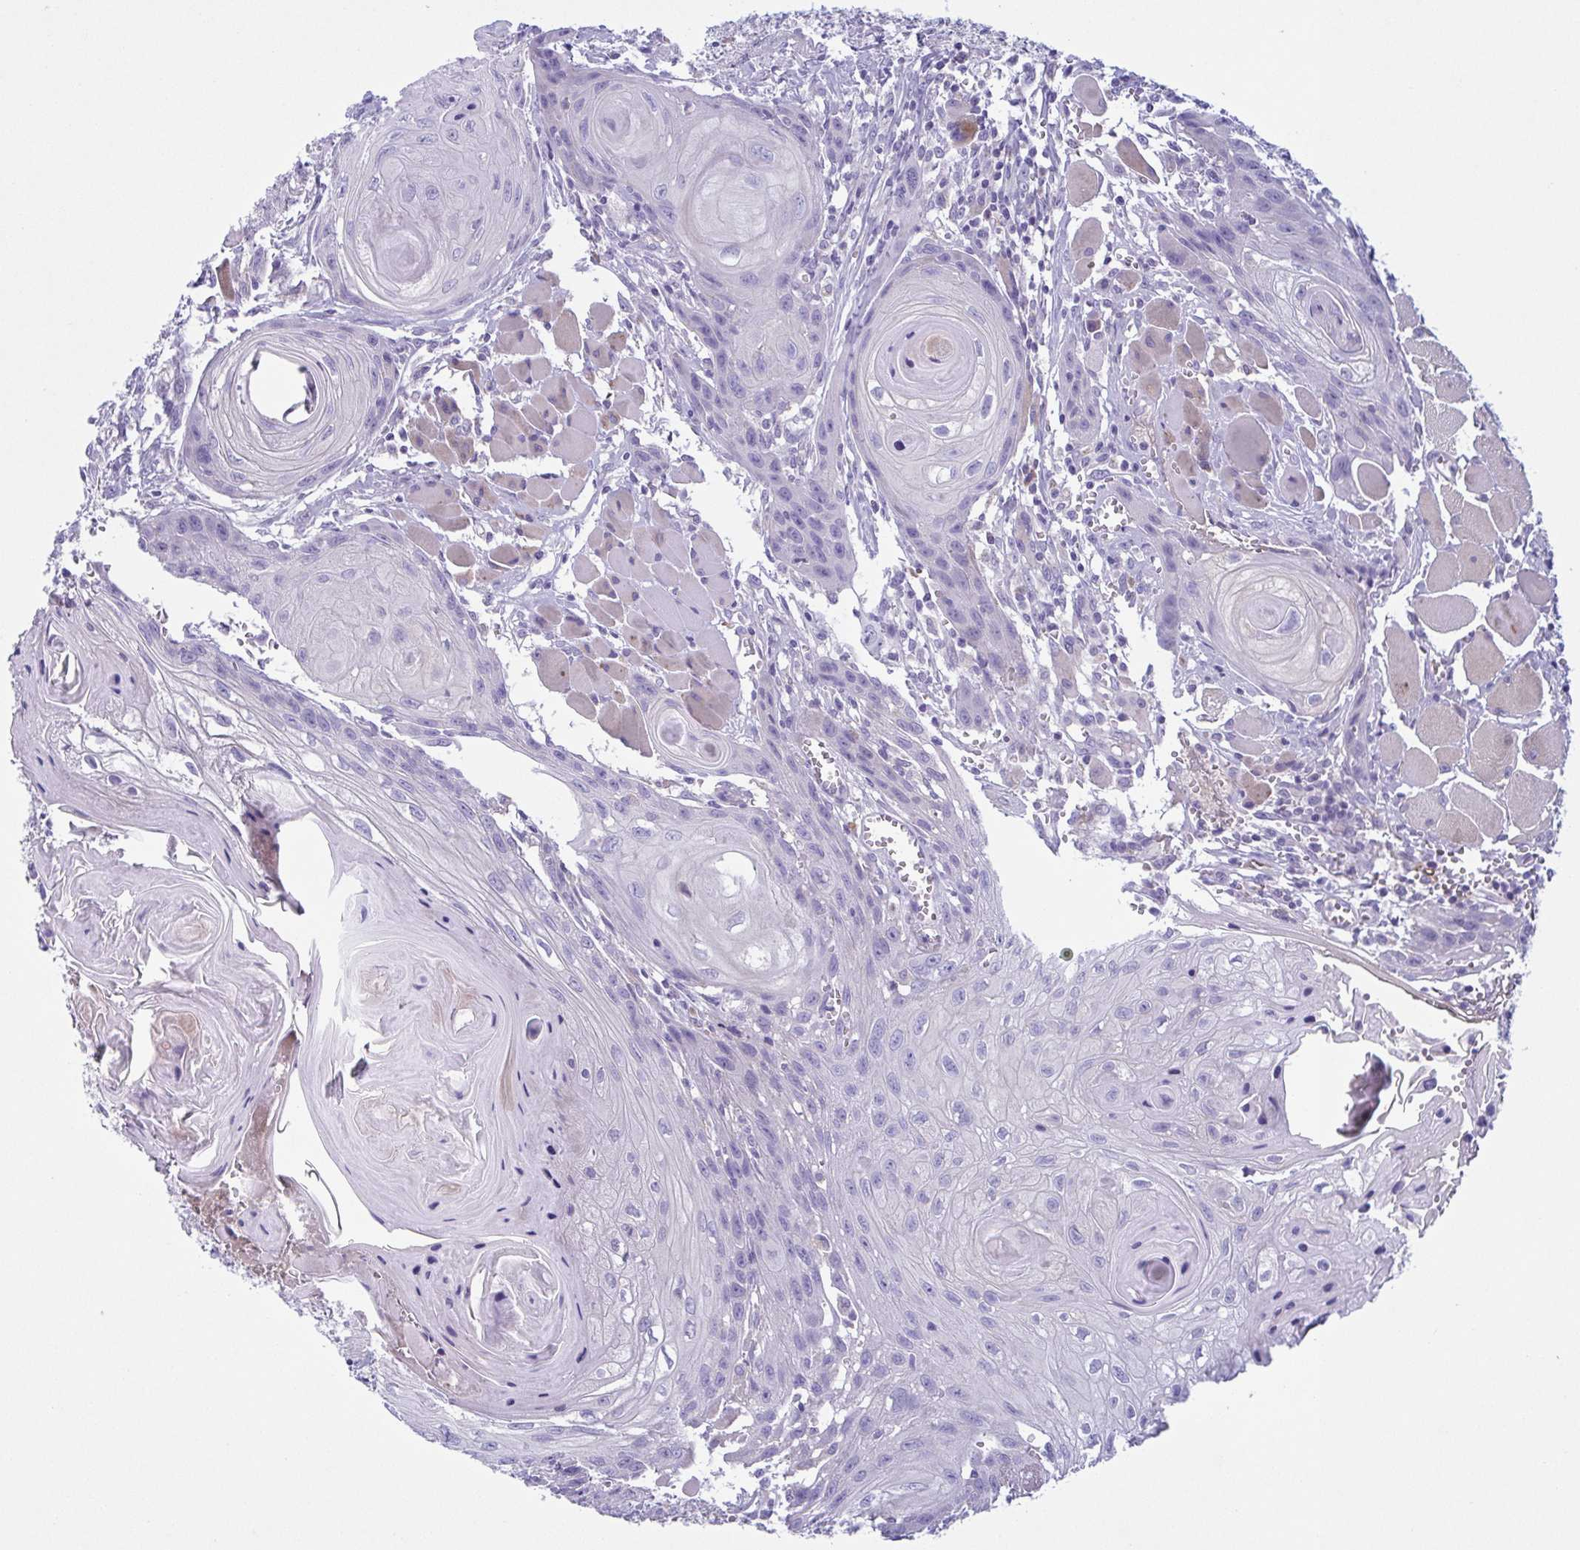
{"staining": {"intensity": "negative", "quantity": "none", "location": "none"}, "tissue": "head and neck cancer", "cell_type": "Tumor cells", "image_type": "cancer", "snomed": [{"axis": "morphology", "description": "Squamous cell carcinoma, NOS"}, {"axis": "topography", "description": "Oral tissue"}, {"axis": "topography", "description": "Head-Neck"}], "caption": "This is an immunohistochemistry histopathology image of head and neck cancer (squamous cell carcinoma). There is no expression in tumor cells.", "gene": "F13B", "patient": {"sex": "male", "age": 58}}